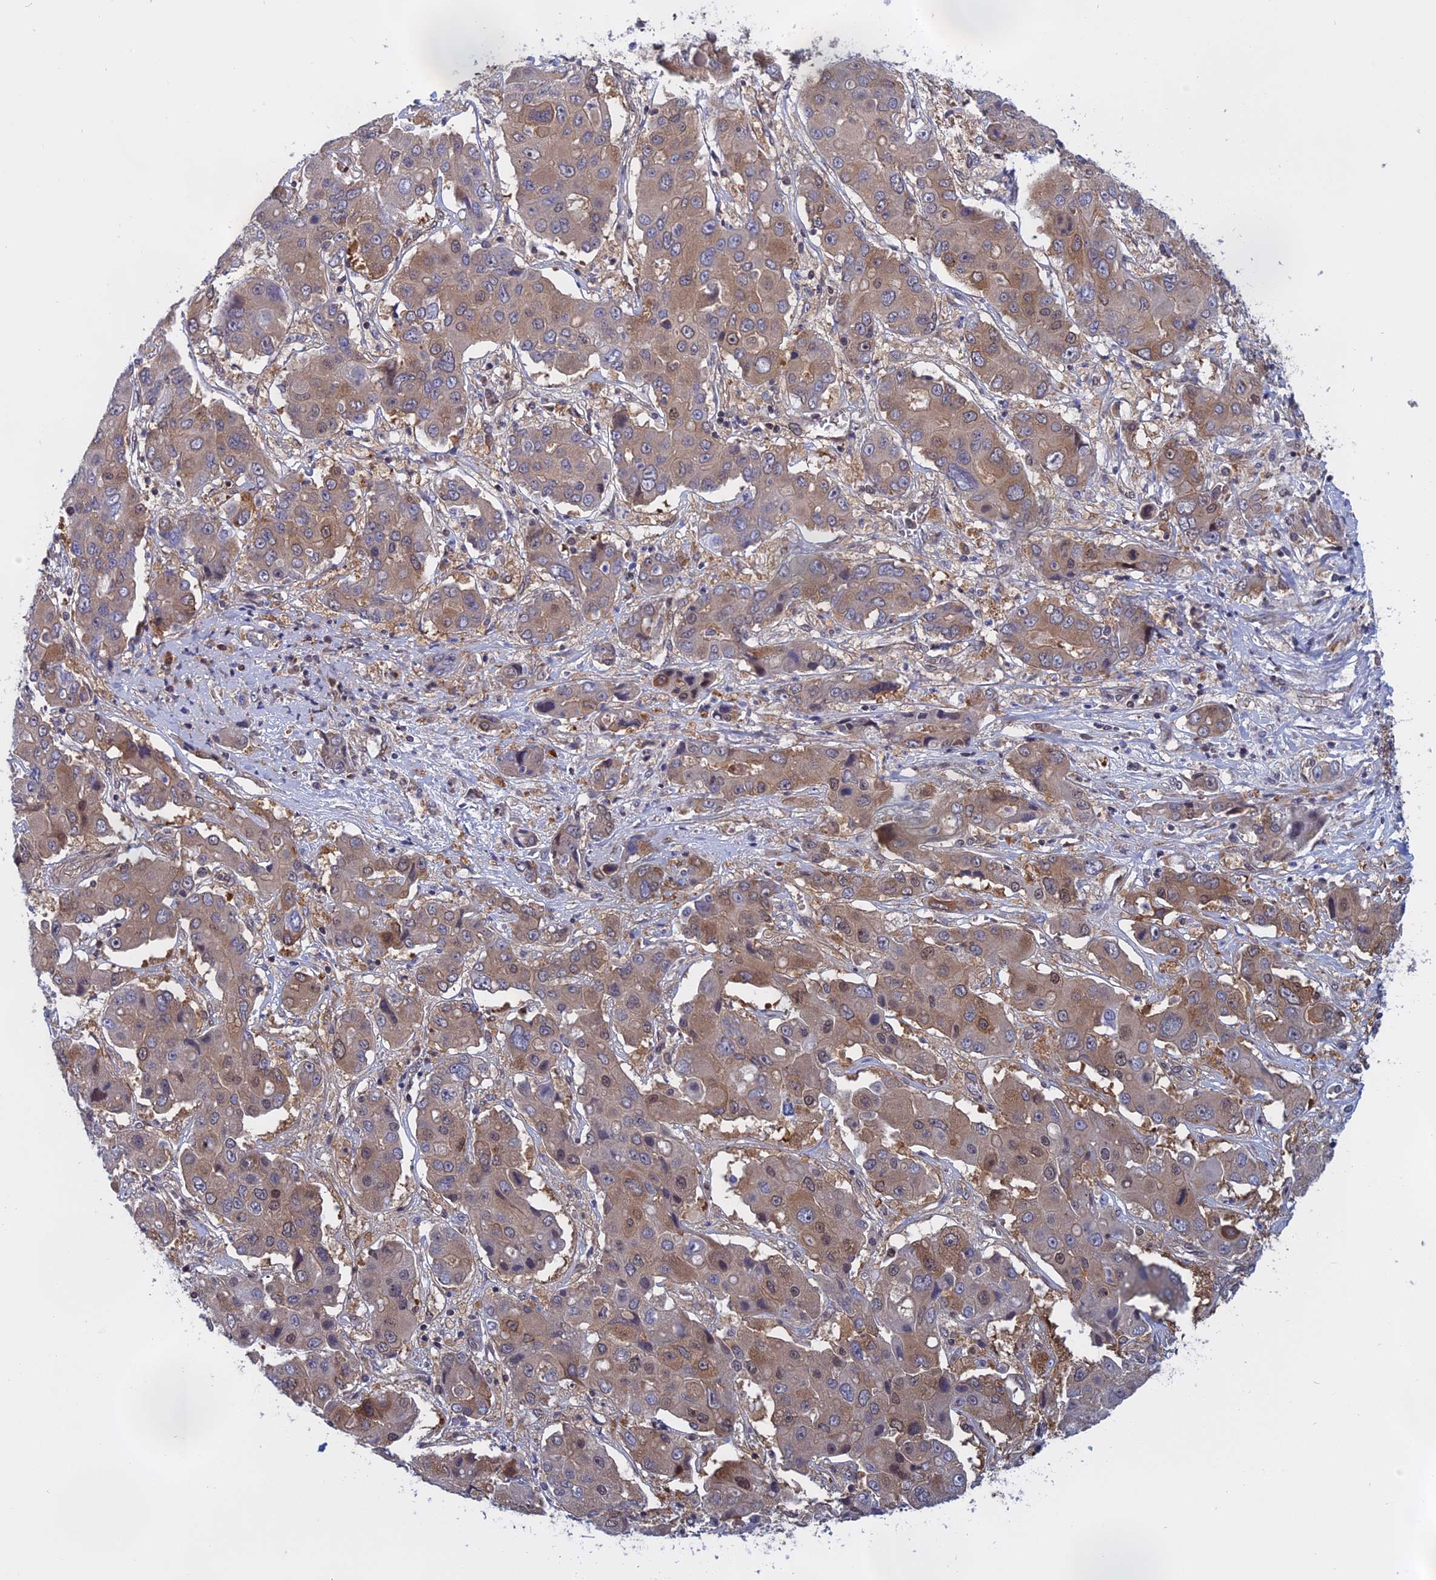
{"staining": {"intensity": "weak", "quantity": "25%-75%", "location": "cytoplasmic/membranous,nuclear"}, "tissue": "liver cancer", "cell_type": "Tumor cells", "image_type": "cancer", "snomed": [{"axis": "morphology", "description": "Cholangiocarcinoma"}, {"axis": "topography", "description": "Liver"}], "caption": "Weak cytoplasmic/membranous and nuclear protein expression is present in approximately 25%-75% of tumor cells in liver cancer. (brown staining indicates protein expression, while blue staining denotes nuclei).", "gene": "NAA10", "patient": {"sex": "male", "age": 67}}